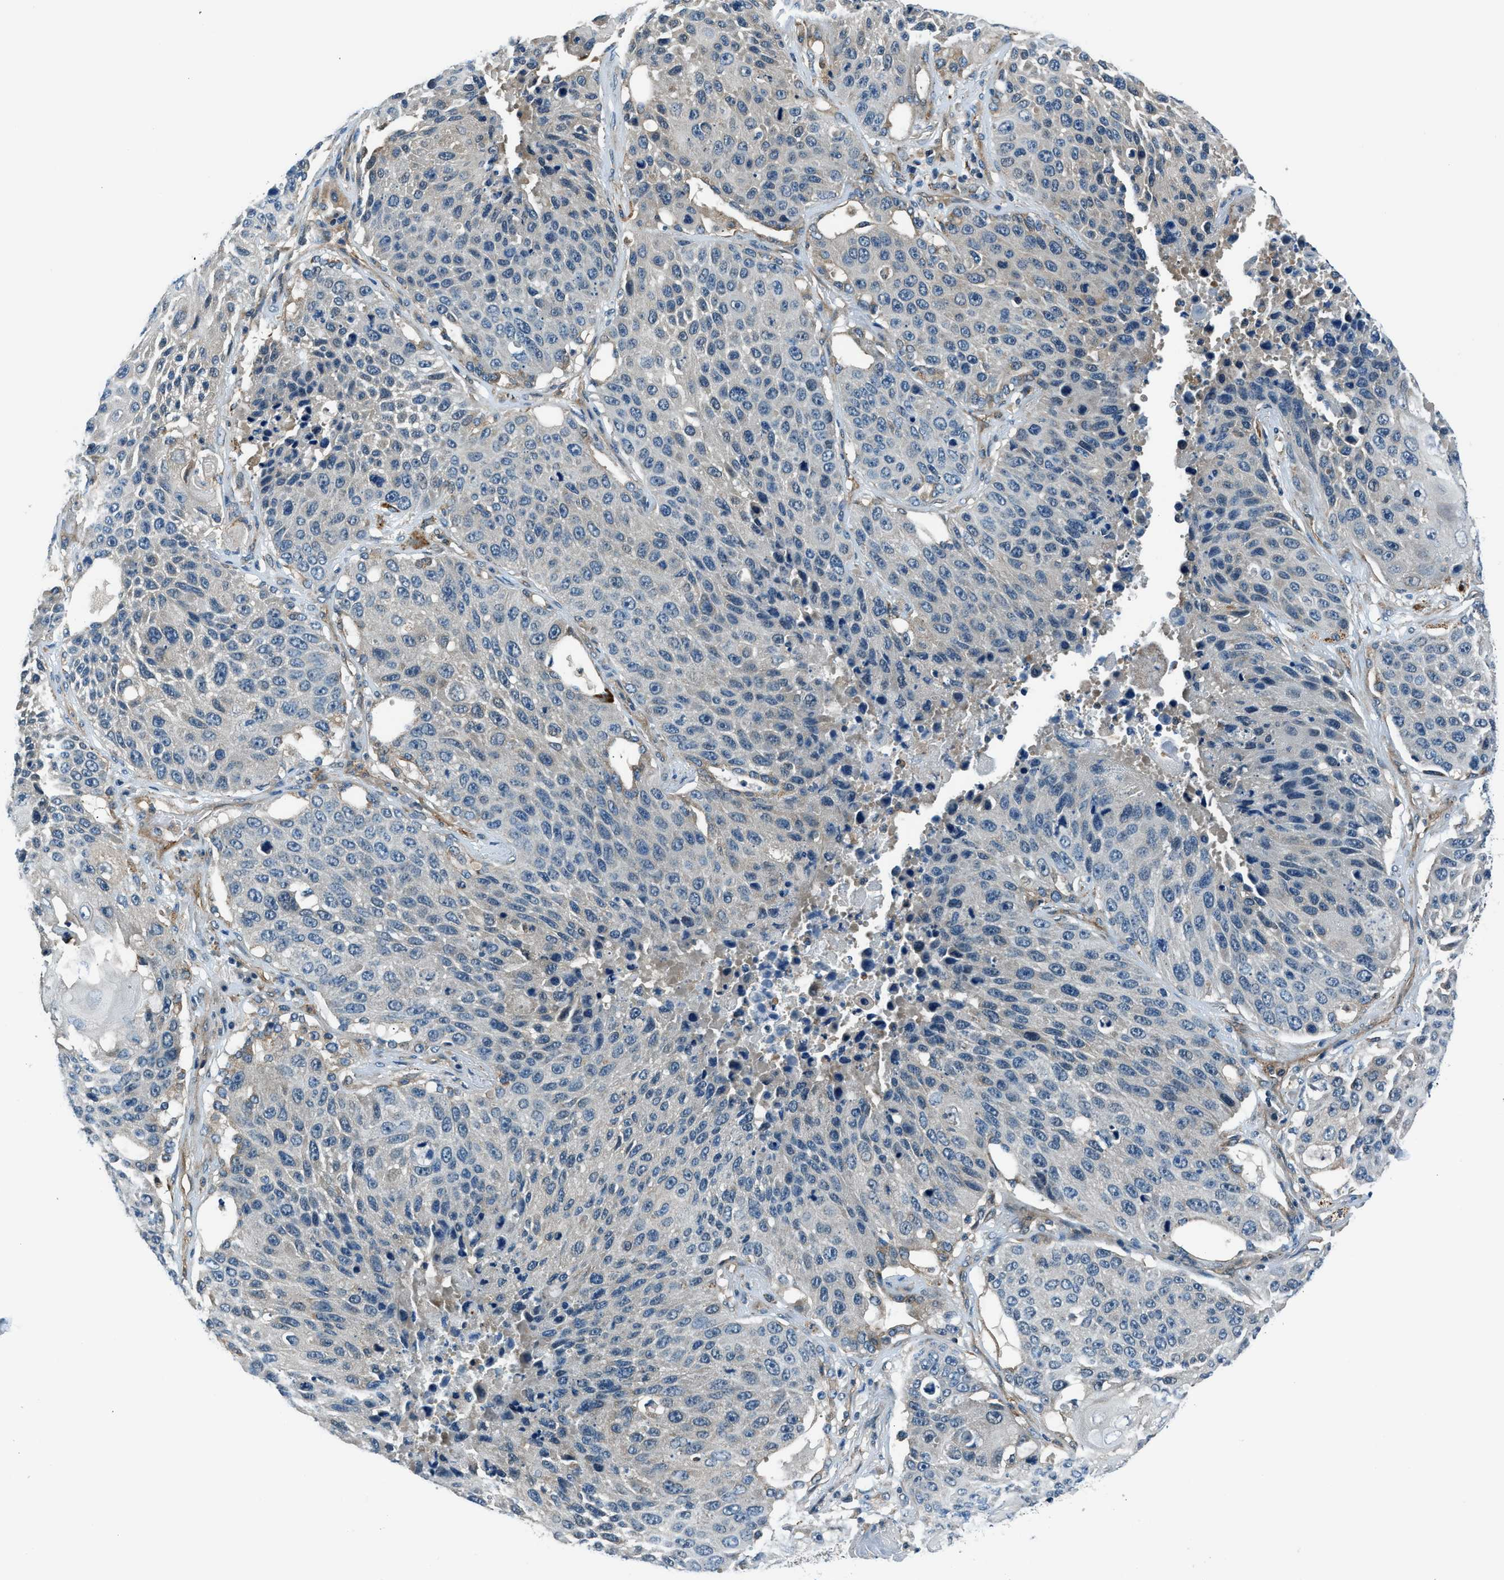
{"staining": {"intensity": "negative", "quantity": "none", "location": "none"}, "tissue": "lung cancer", "cell_type": "Tumor cells", "image_type": "cancer", "snomed": [{"axis": "morphology", "description": "Squamous cell carcinoma, NOS"}, {"axis": "topography", "description": "Lung"}], "caption": "Photomicrograph shows no protein positivity in tumor cells of lung cancer (squamous cell carcinoma) tissue.", "gene": "SLC19A2", "patient": {"sex": "male", "age": 61}}